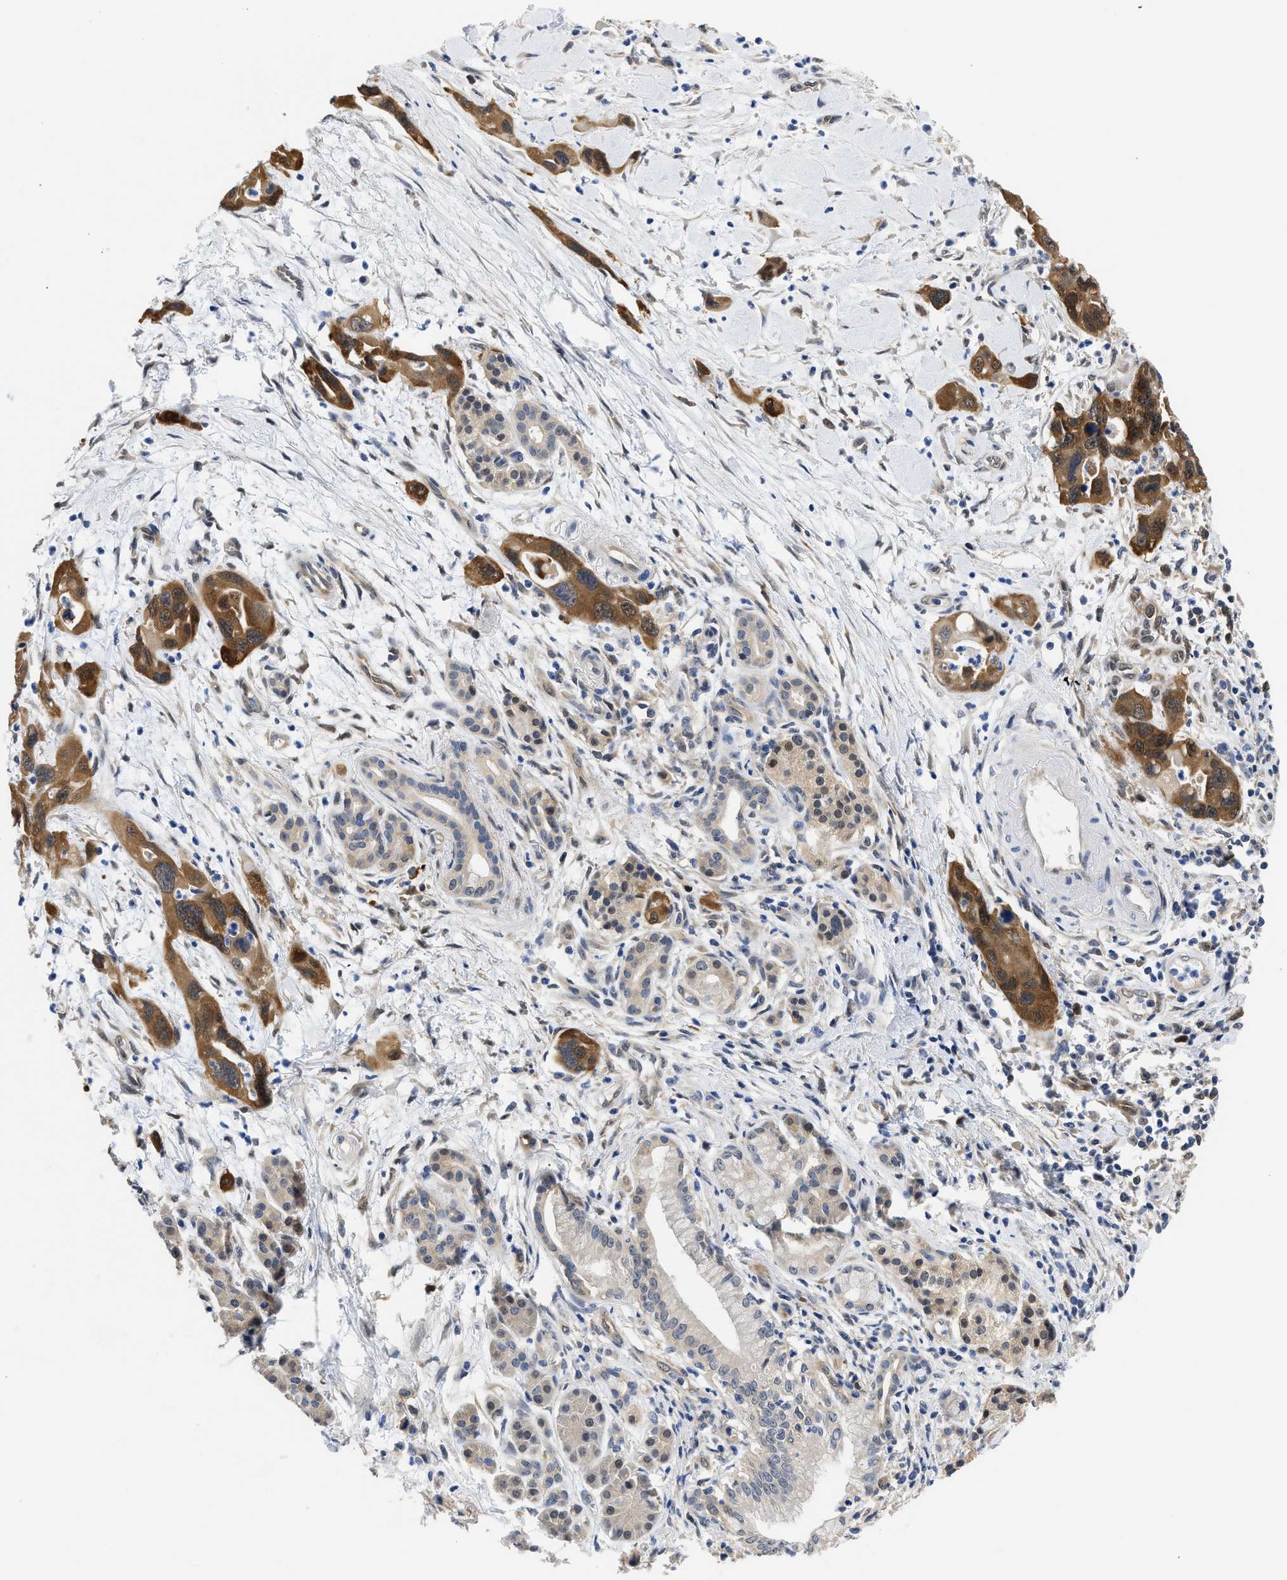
{"staining": {"intensity": "moderate", "quantity": ">75%", "location": "cytoplasmic/membranous"}, "tissue": "pancreatic cancer", "cell_type": "Tumor cells", "image_type": "cancer", "snomed": [{"axis": "morphology", "description": "Adenocarcinoma, NOS"}, {"axis": "topography", "description": "Pancreas"}], "caption": "Human pancreatic cancer (adenocarcinoma) stained for a protein (brown) reveals moderate cytoplasmic/membranous positive expression in approximately >75% of tumor cells.", "gene": "XPO5", "patient": {"sex": "female", "age": 70}}